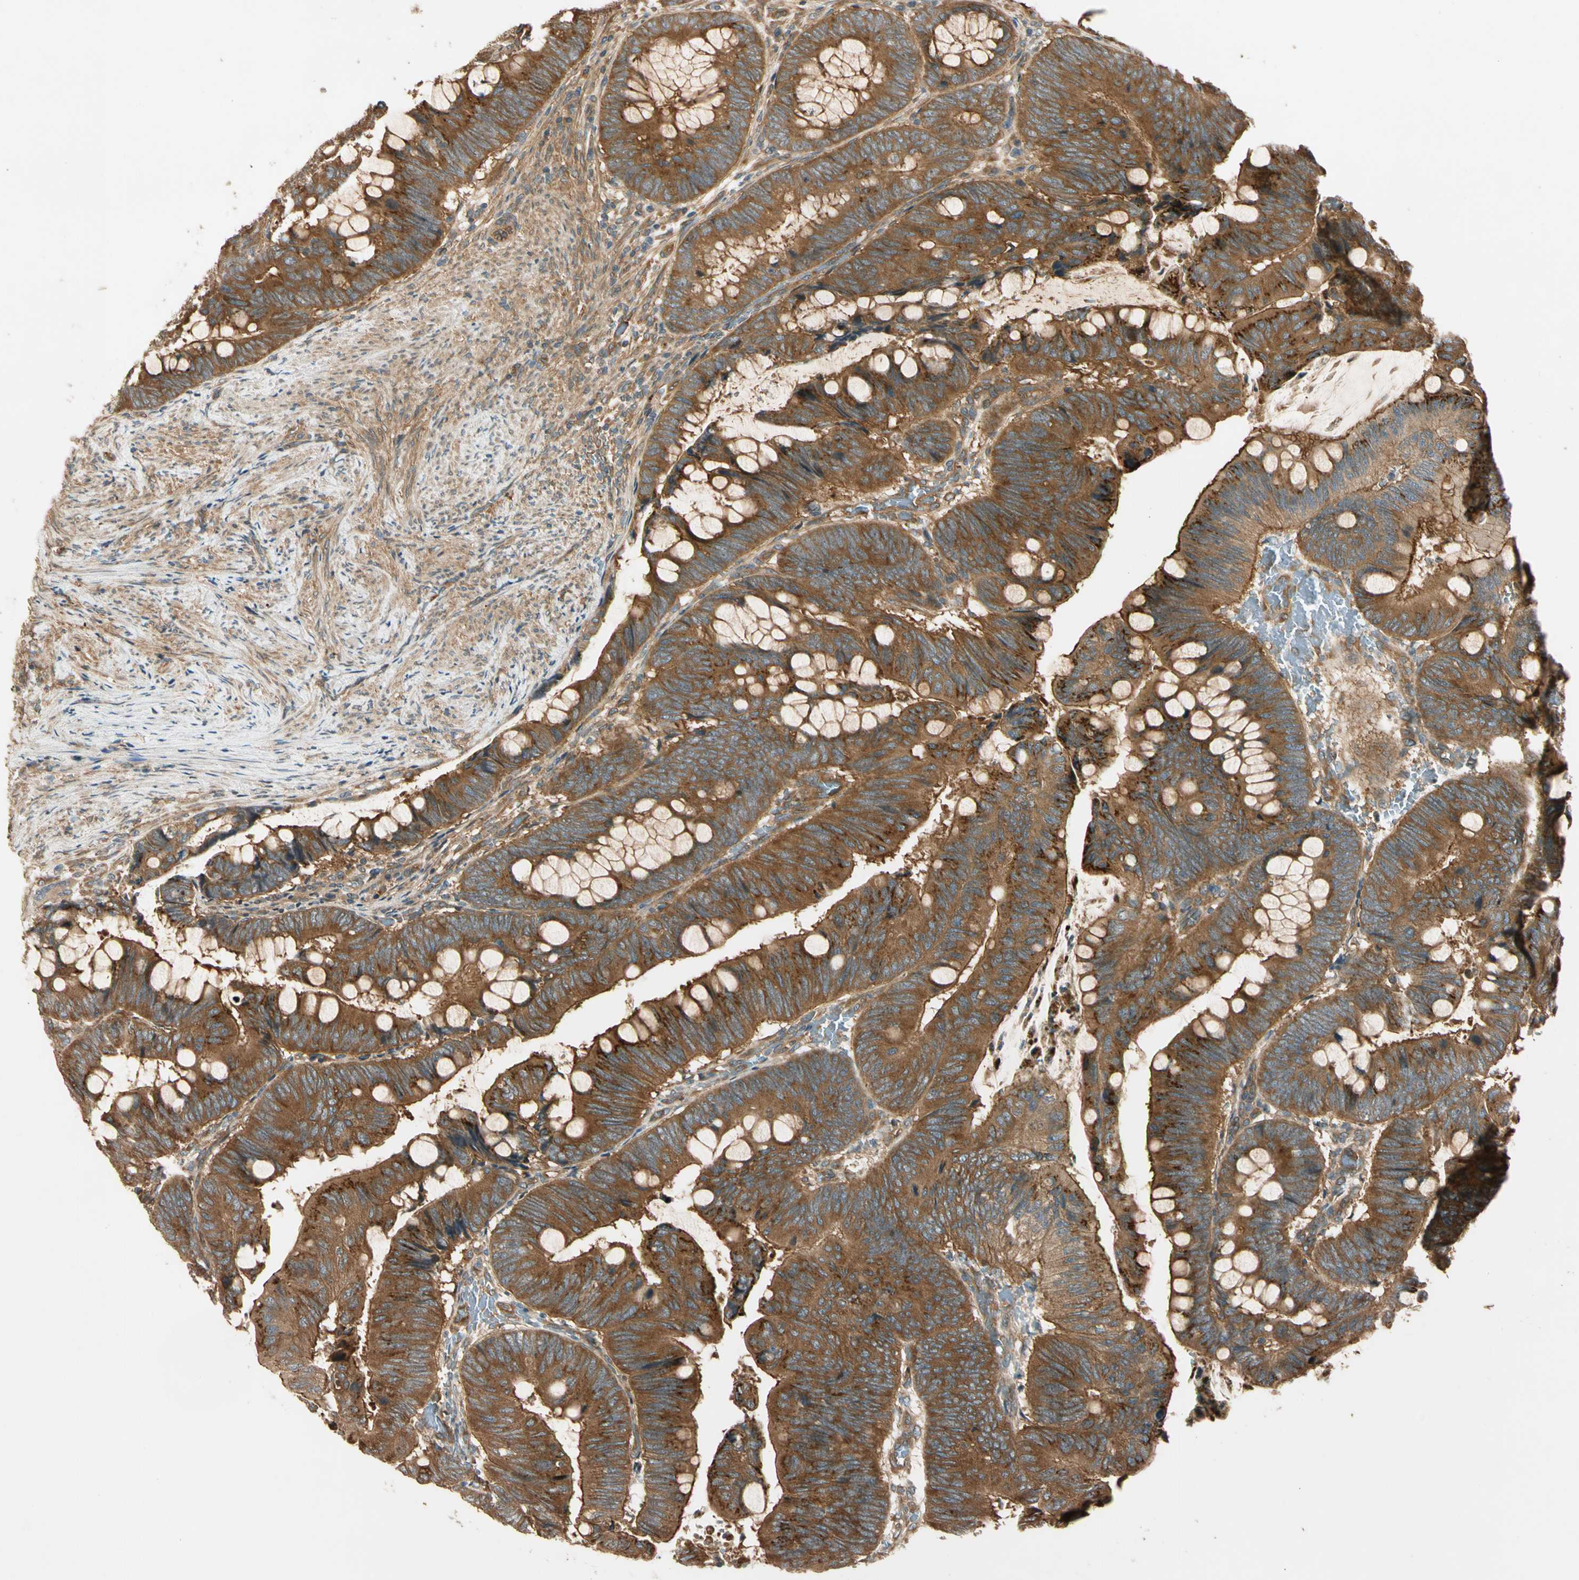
{"staining": {"intensity": "moderate", "quantity": "25%-75%", "location": "cytoplasmic/membranous"}, "tissue": "colorectal cancer", "cell_type": "Tumor cells", "image_type": "cancer", "snomed": [{"axis": "morphology", "description": "Normal tissue, NOS"}, {"axis": "morphology", "description": "Adenocarcinoma, NOS"}, {"axis": "topography", "description": "Rectum"}, {"axis": "topography", "description": "Peripheral nerve tissue"}], "caption": "This is a photomicrograph of immunohistochemistry (IHC) staining of colorectal adenocarcinoma, which shows moderate positivity in the cytoplasmic/membranous of tumor cells.", "gene": "ROCK2", "patient": {"sex": "male", "age": 92}}